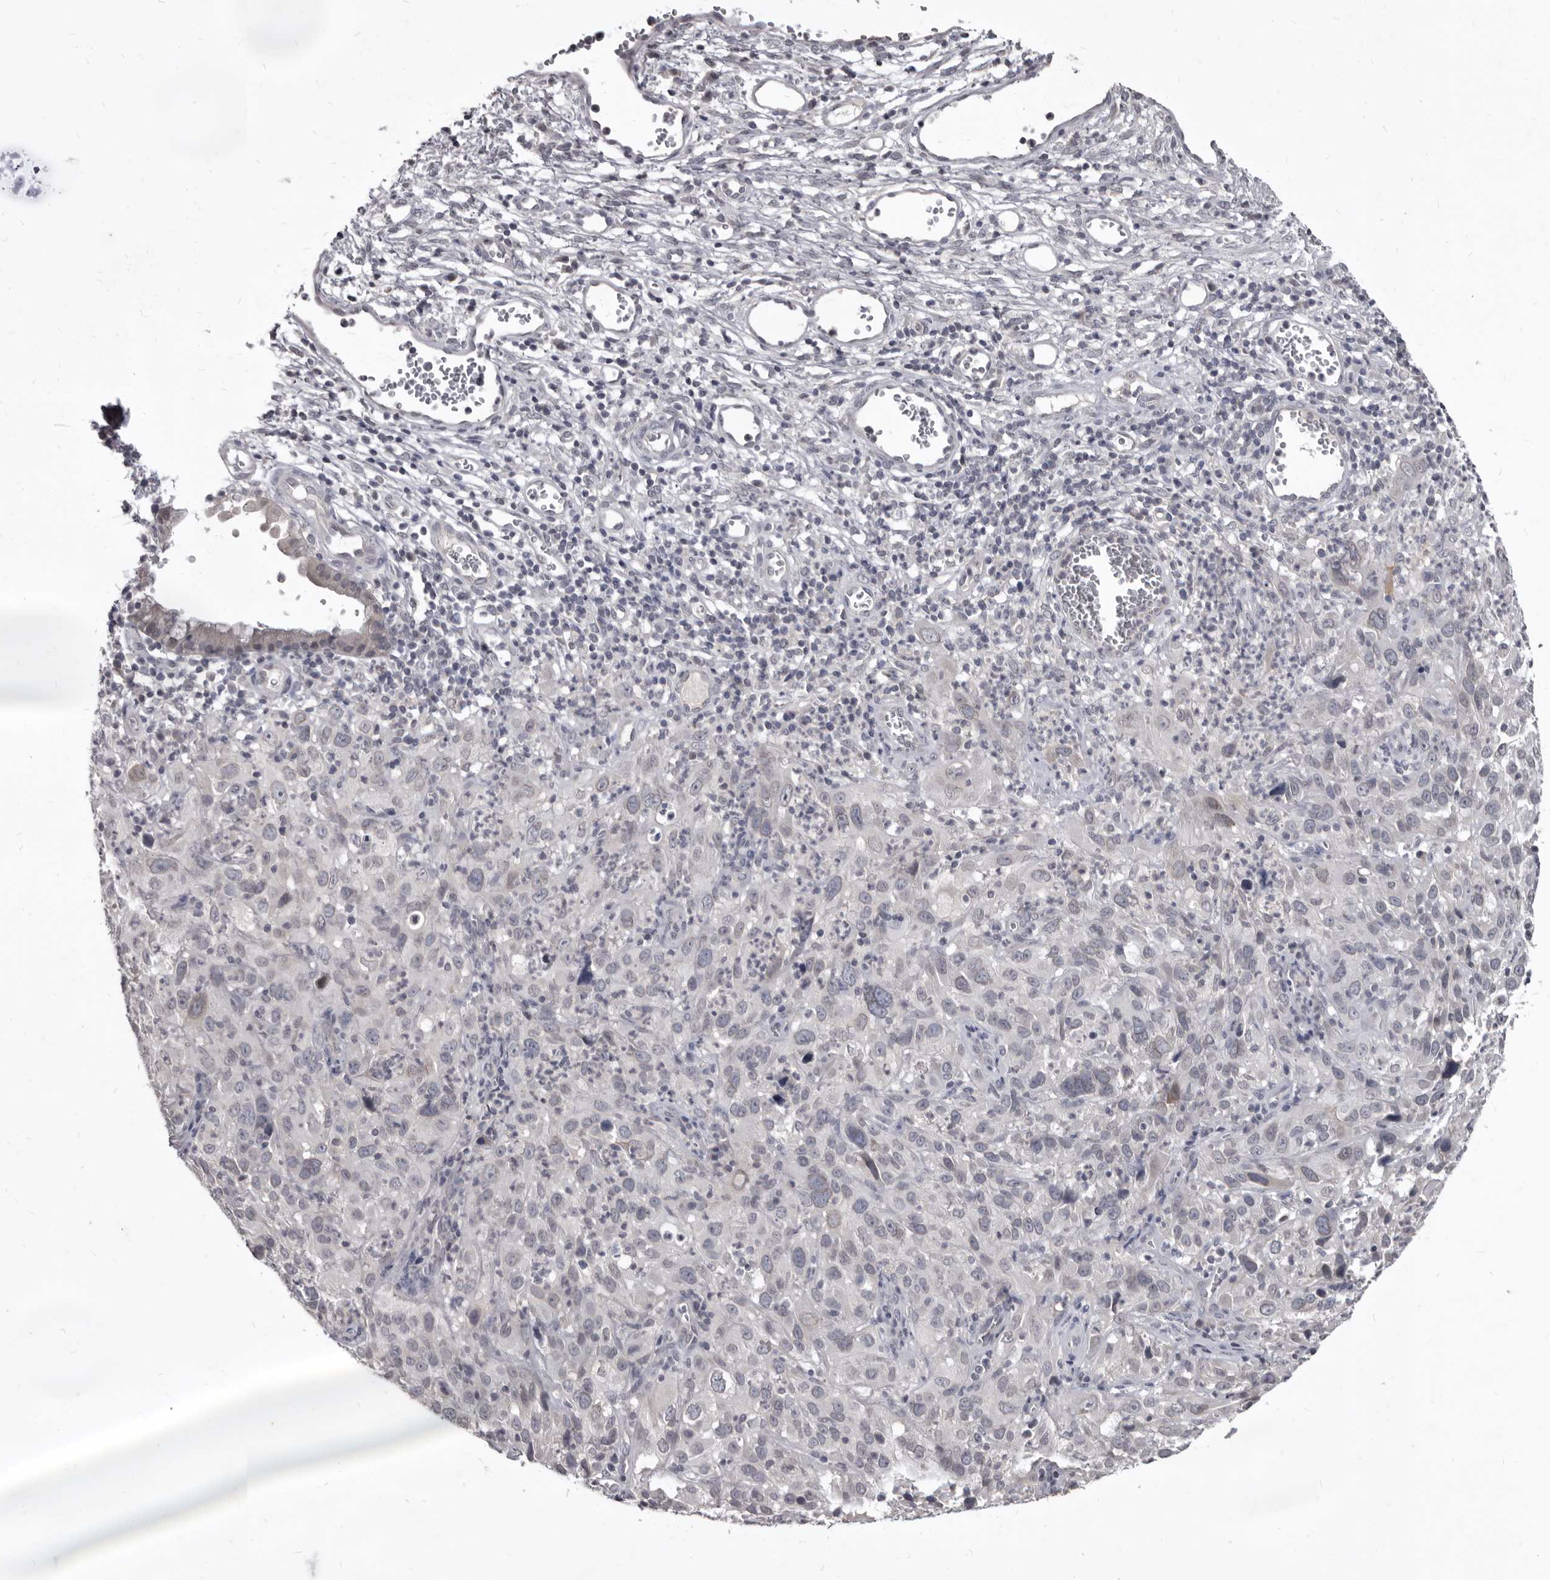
{"staining": {"intensity": "negative", "quantity": "none", "location": "none"}, "tissue": "cervical cancer", "cell_type": "Tumor cells", "image_type": "cancer", "snomed": [{"axis": "morphology", "description": "Squamous cell carcinoma, NOS"}, {"axis": "topography", "description": "Cervix"}], "caption": "Cervical cancer was stained to show a protein in brown. There is no significant positivity in tumor cells. Nuclei are stained in blue.", "gene": "SULT1E1", "patient": {"sex": "female", "age": 32}}